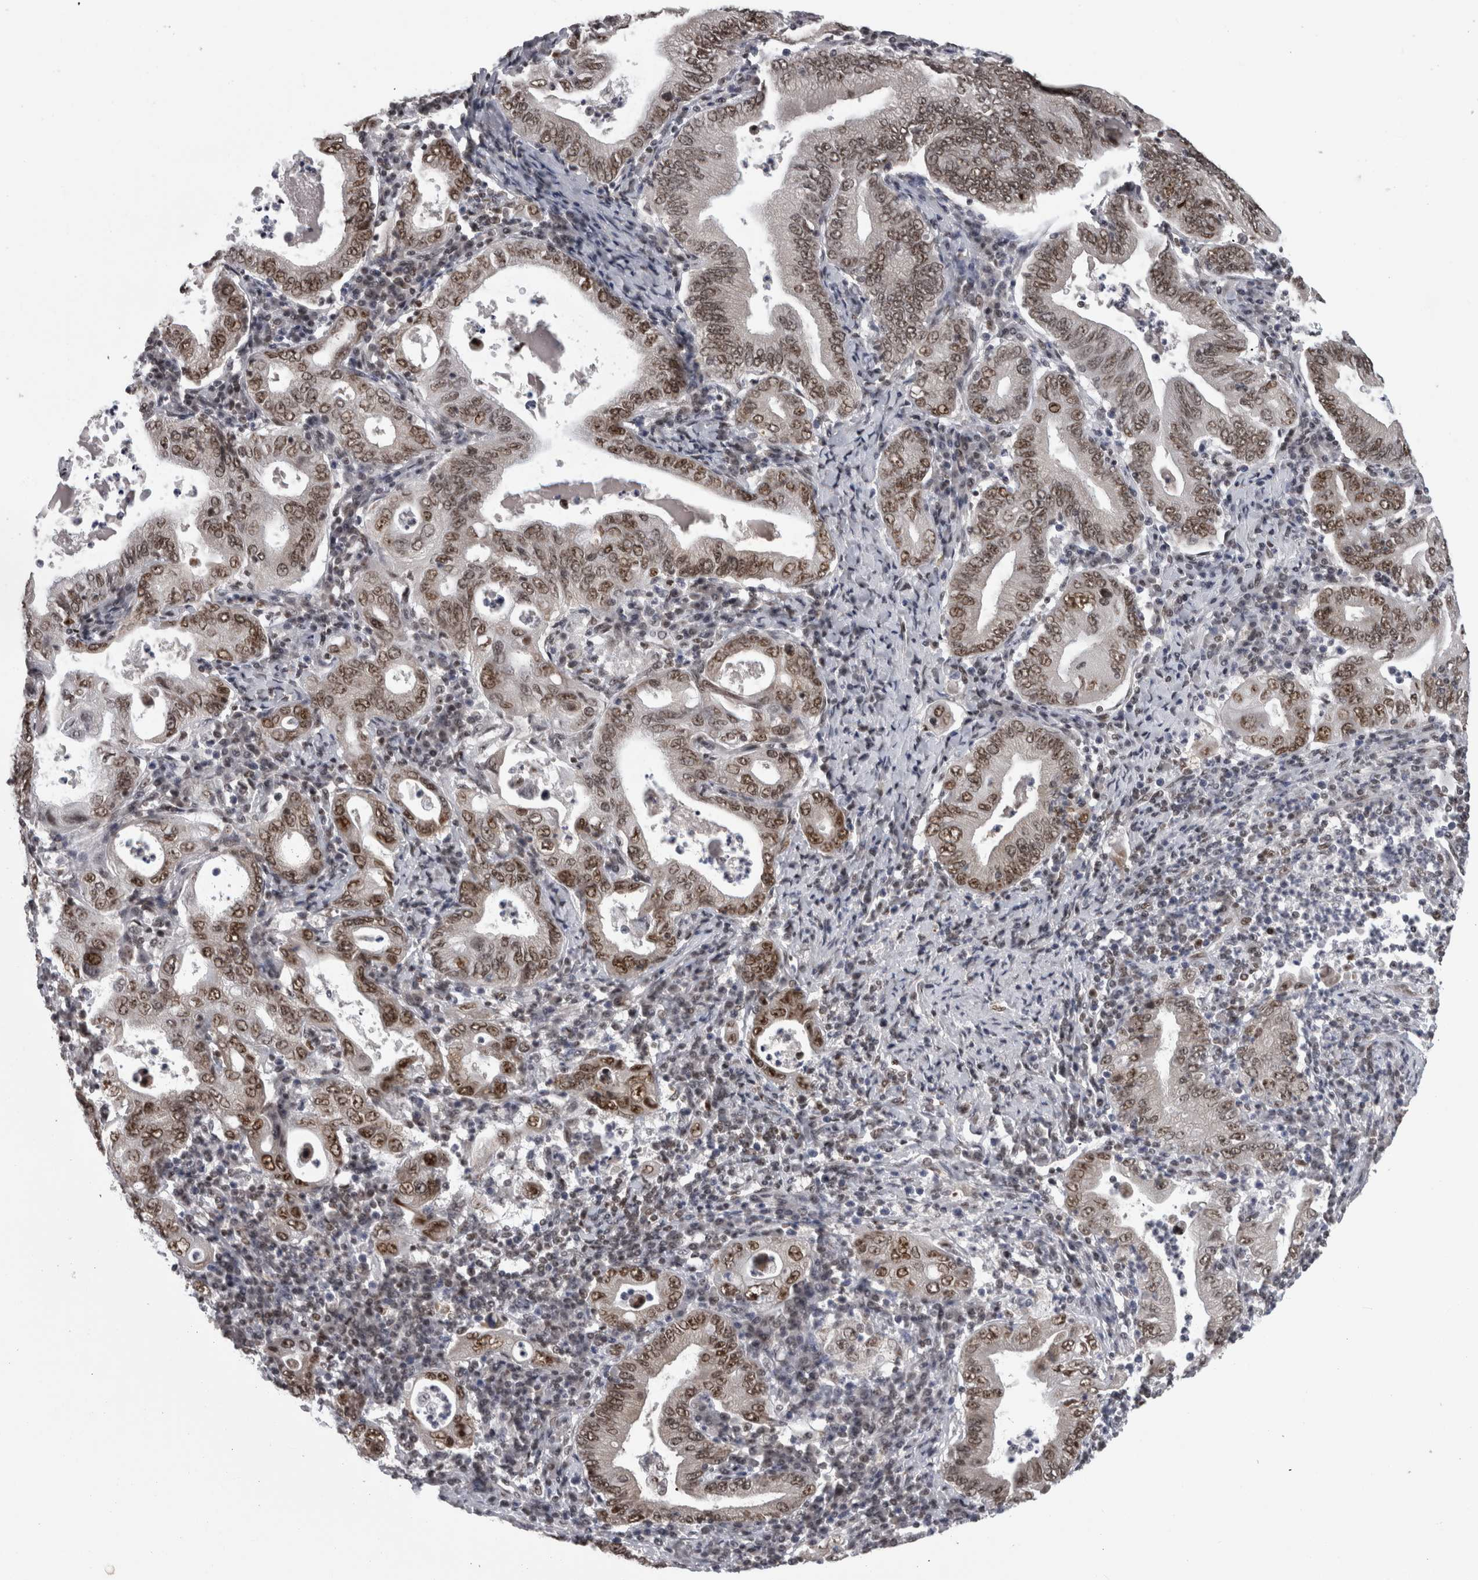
{"staining": {"intensity": "moderate", "quantity": "25%-75%", "location": "nuclear"}, "tissue": "stomach cancer", "cell_type": "Tumor cells", "image_type": "cancer", "snomed": [{"axis": "morphology", "description": "Normal tissue, NOS"}, {"axis": "morphology", "description": "Adenocarcinoma, NOS"}, {"axis": "topography", "description": "Esophagus"}, {"axis": "topography", "description": "Stomach, upper"}, {"axis": "topography", "description": "Peripheral nerve tissue"}], "caption": "Immunohistochemistry histopathology image of neoplastic tissue: stomach adenocarcinoma stained using immunohistochemistry (IHC) reveals medium levels of moderate protein expression localized specifically in the nuclear of tumor cells, appearing as a nuclear brown color.", "gene": "ZSCAN2", "patient": {"sex": "male", "age": 62}}